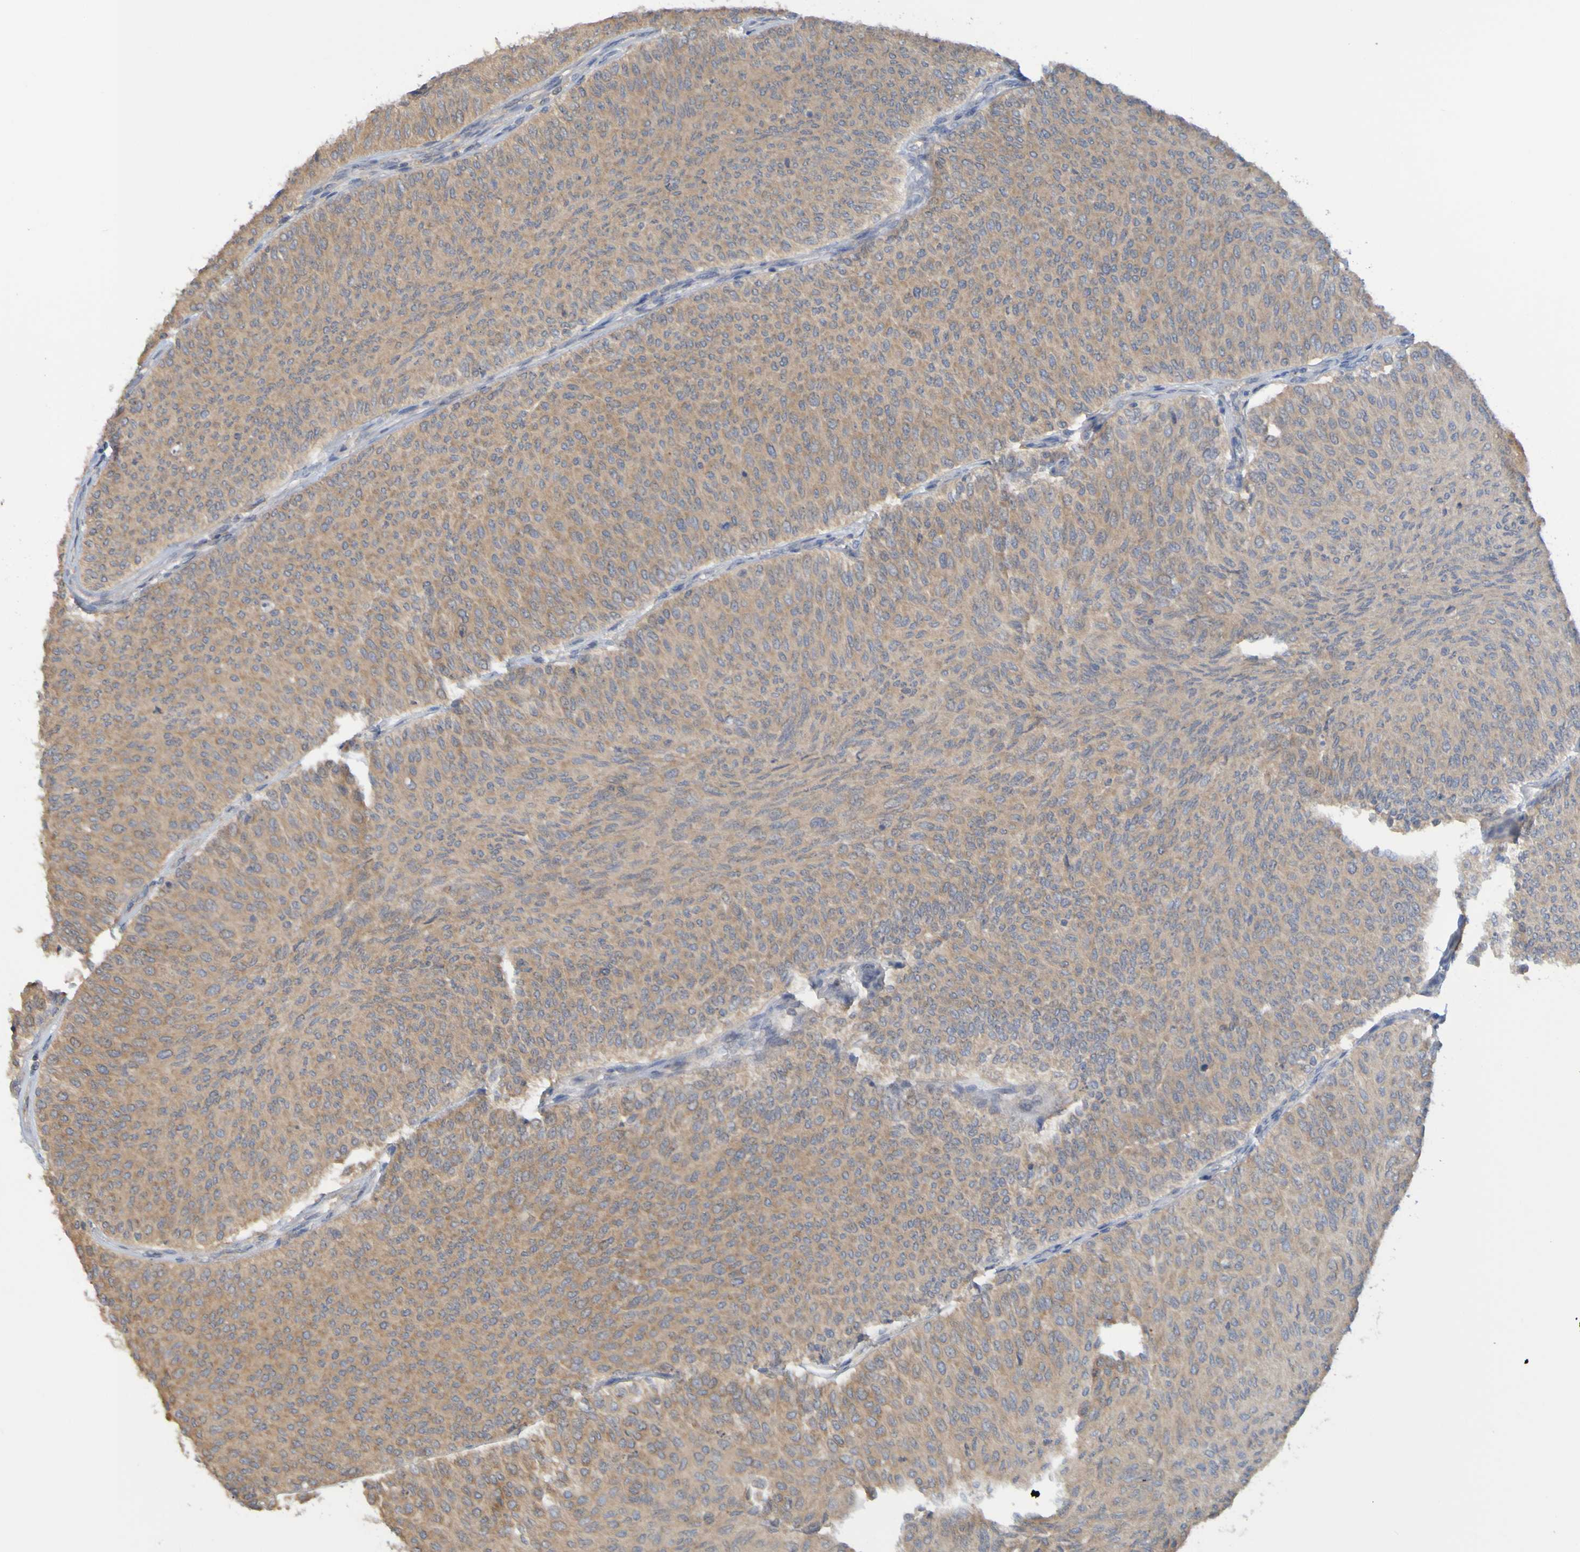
{"staining": {"intensity": "moderate", "quantity": ">75%", "location": "cytoplasmic/membranous"}, "tissue": "urothelial cancer", "cell_type": "Tumor cells", "image_type": "cancer", "snomed": [{"axis": "morphology", "description": "Urothelial carcinoma, Low grade"}, {"axis": "topography", "description": "Urinary bladder"}], "caption": "Moderate cytoplasmic/membranous protein staining is present in about >75% of tumor cells in urothelial cancer.", "gene": "NAV2", "patient": {"sex": "male", "age": 78}}